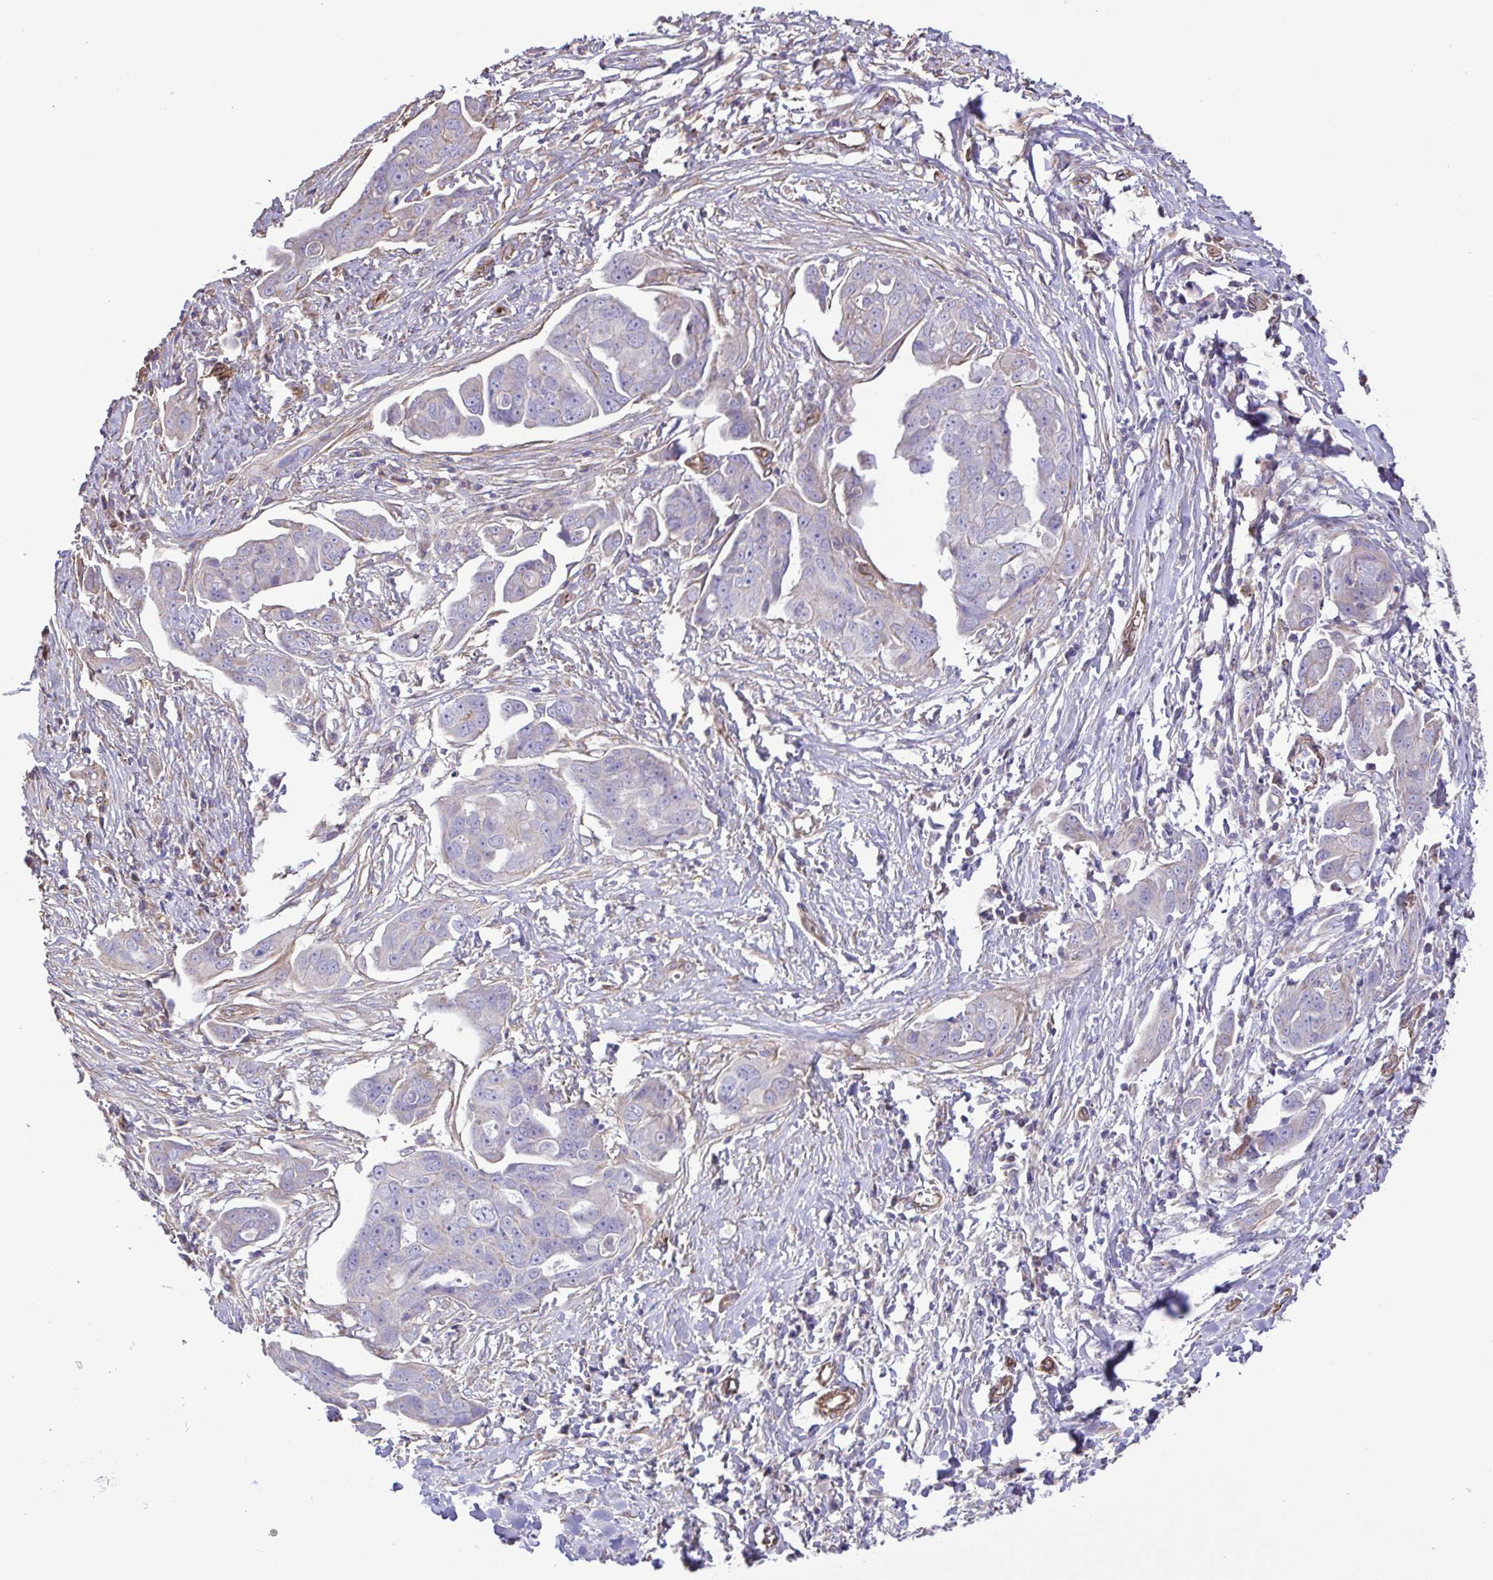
{"staining": {"intensity": "negative", "quantity": "none", "location": "none"}, "tissue": "ovarian cancer", "cell_type": "Tumor cells", "image_type": "cancer", "snomed": [{"axis": "morphology", "description": "Carcinoma, endometroid"}, {"axis": "topography", "description": "Ovary"}], "caption": "There is no significant positivity in tumor cells of ovarian cancer (endometroid carcinoma). (DAB immunohistochemistry (IHC) visualized using brightfield microscopy, high magnification).", "gene": "FLT1", "patient": {"sex": "female", "age": 70}}